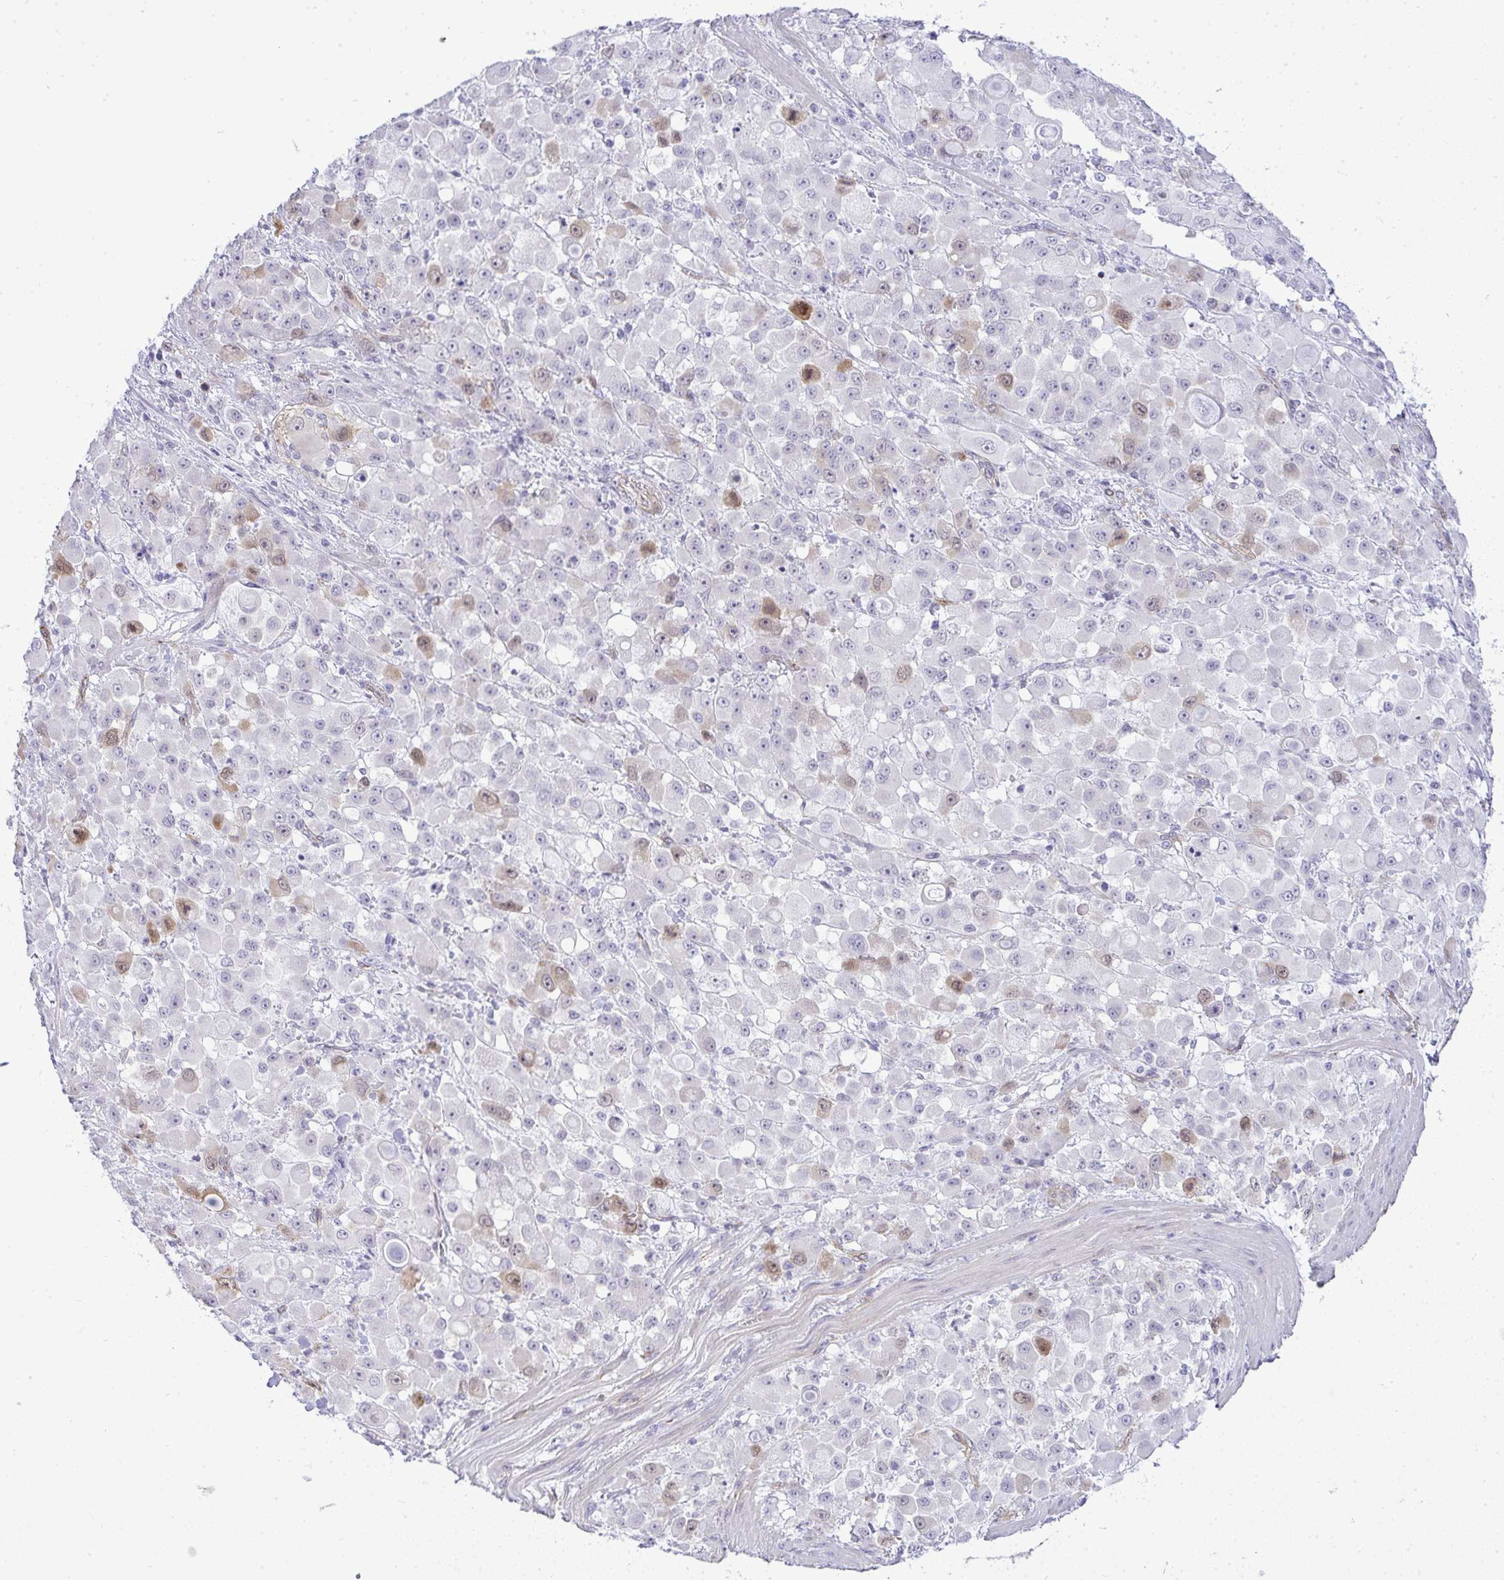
{"staining": {"intensity": "weak", "quantity": "<25%", "location": "cytoplasmic/membranous,nuclear"}, "tissue": "stomach cancer", "cell_type": "Tumor cells", "image_type": "cancer", "snomed": [{"axis": "morphology", "description": "Adenocarcinoma, NOS"}, {"axis": "topography", "description": "Stomach"}], "caption": "This is an immunohistochemistry (IHC) photomicrograph of human stomach adenocarcinoma. There is no staining in tumor cells.", "gene": "UBE2S", "patient": {"sex": "female", "age": 76}}